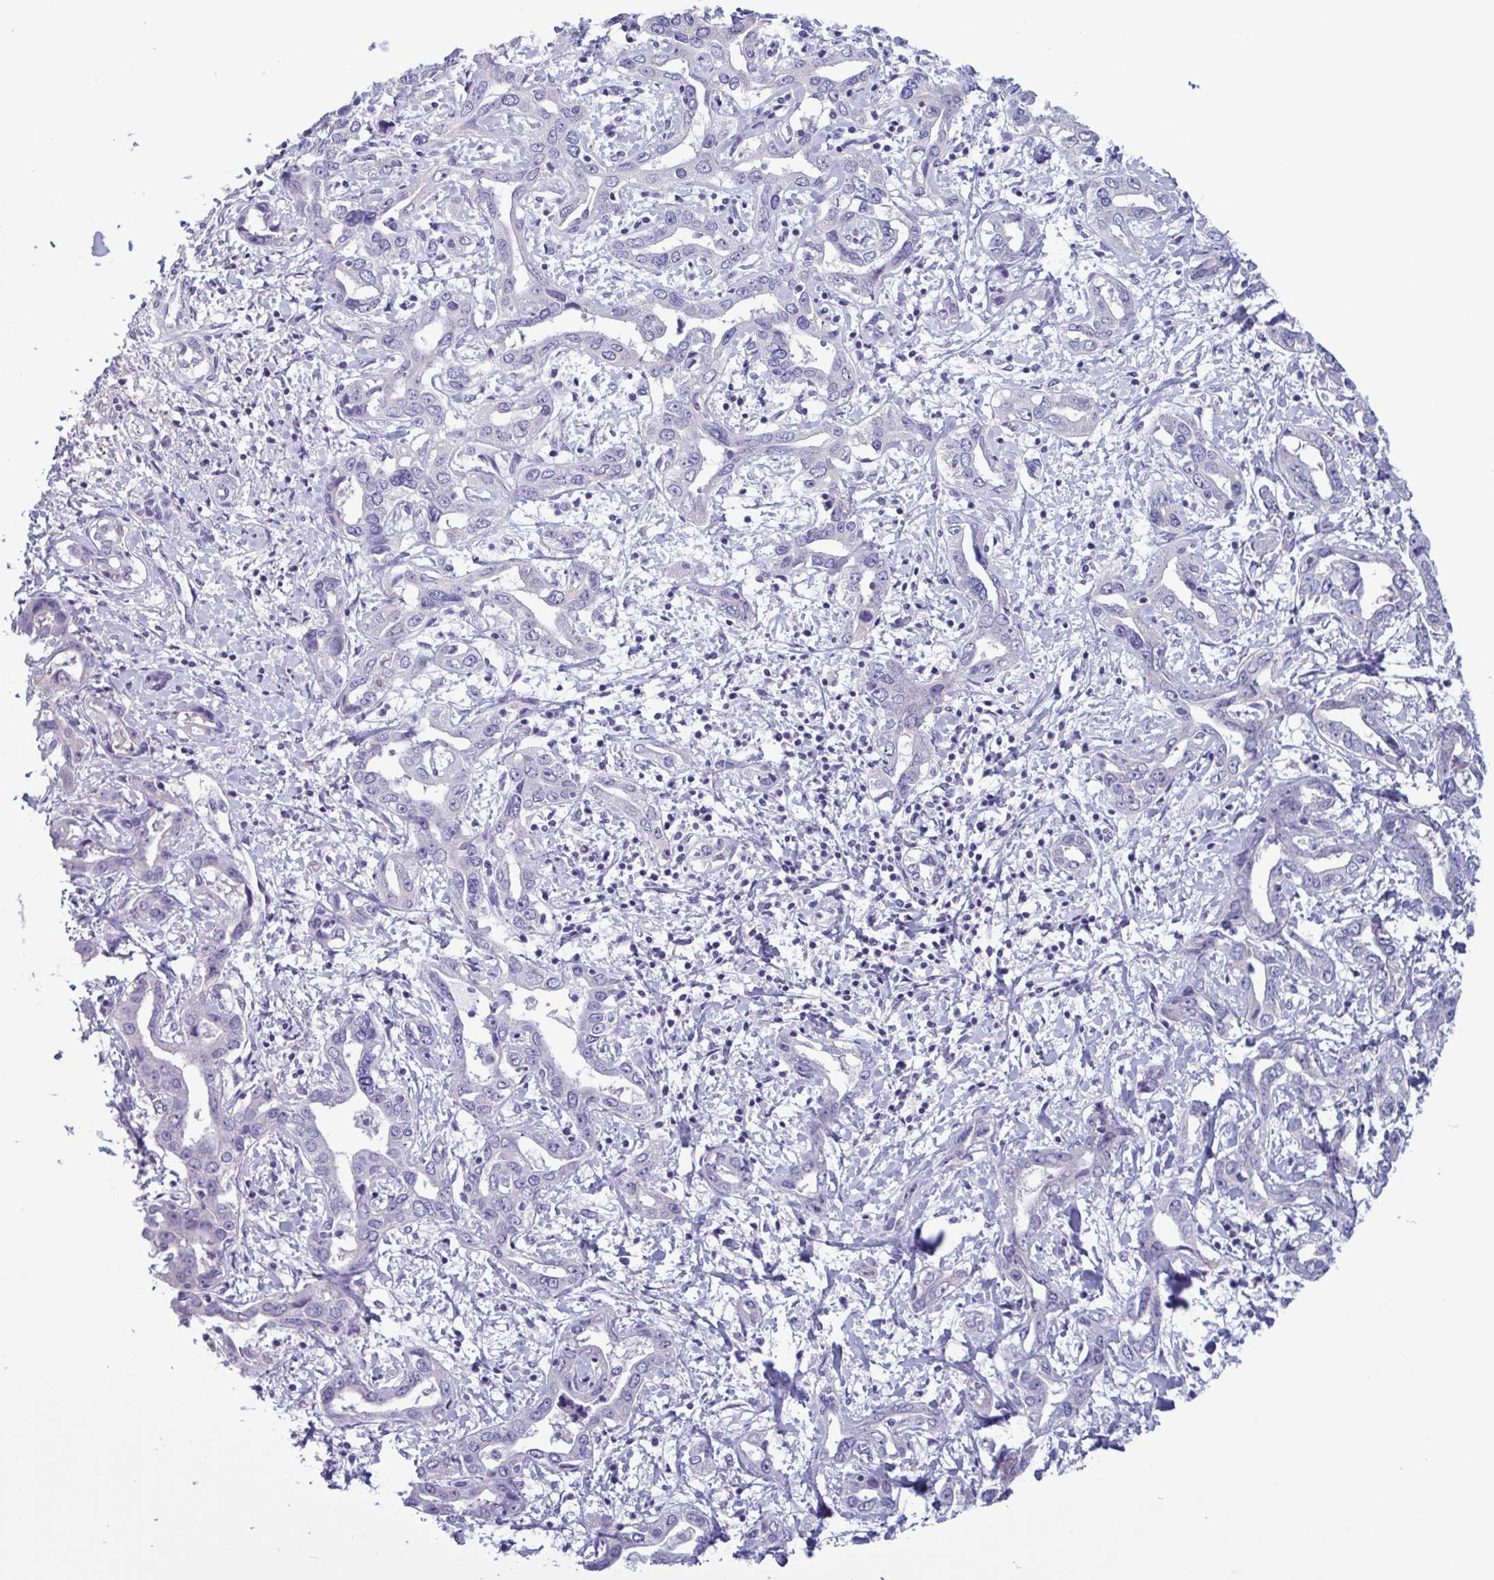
{"staining": {"intensity": "negative", "quantity": "none", "location": "none"}, "tissue": "liver cancer", "cell_type": "Tumor cells", "image_type": "cancer", "snomed": [{"axis": "morphology", "description": "Cholangiocarcinoma"}, {"axis": "topography", "description": "Liver"}], "caption": "Photomicrograph shows no significant protein positivity in tumor cells of liver cancer.", "gene": "INAFM1", "patient": {"sex": "male", "age": 59}}